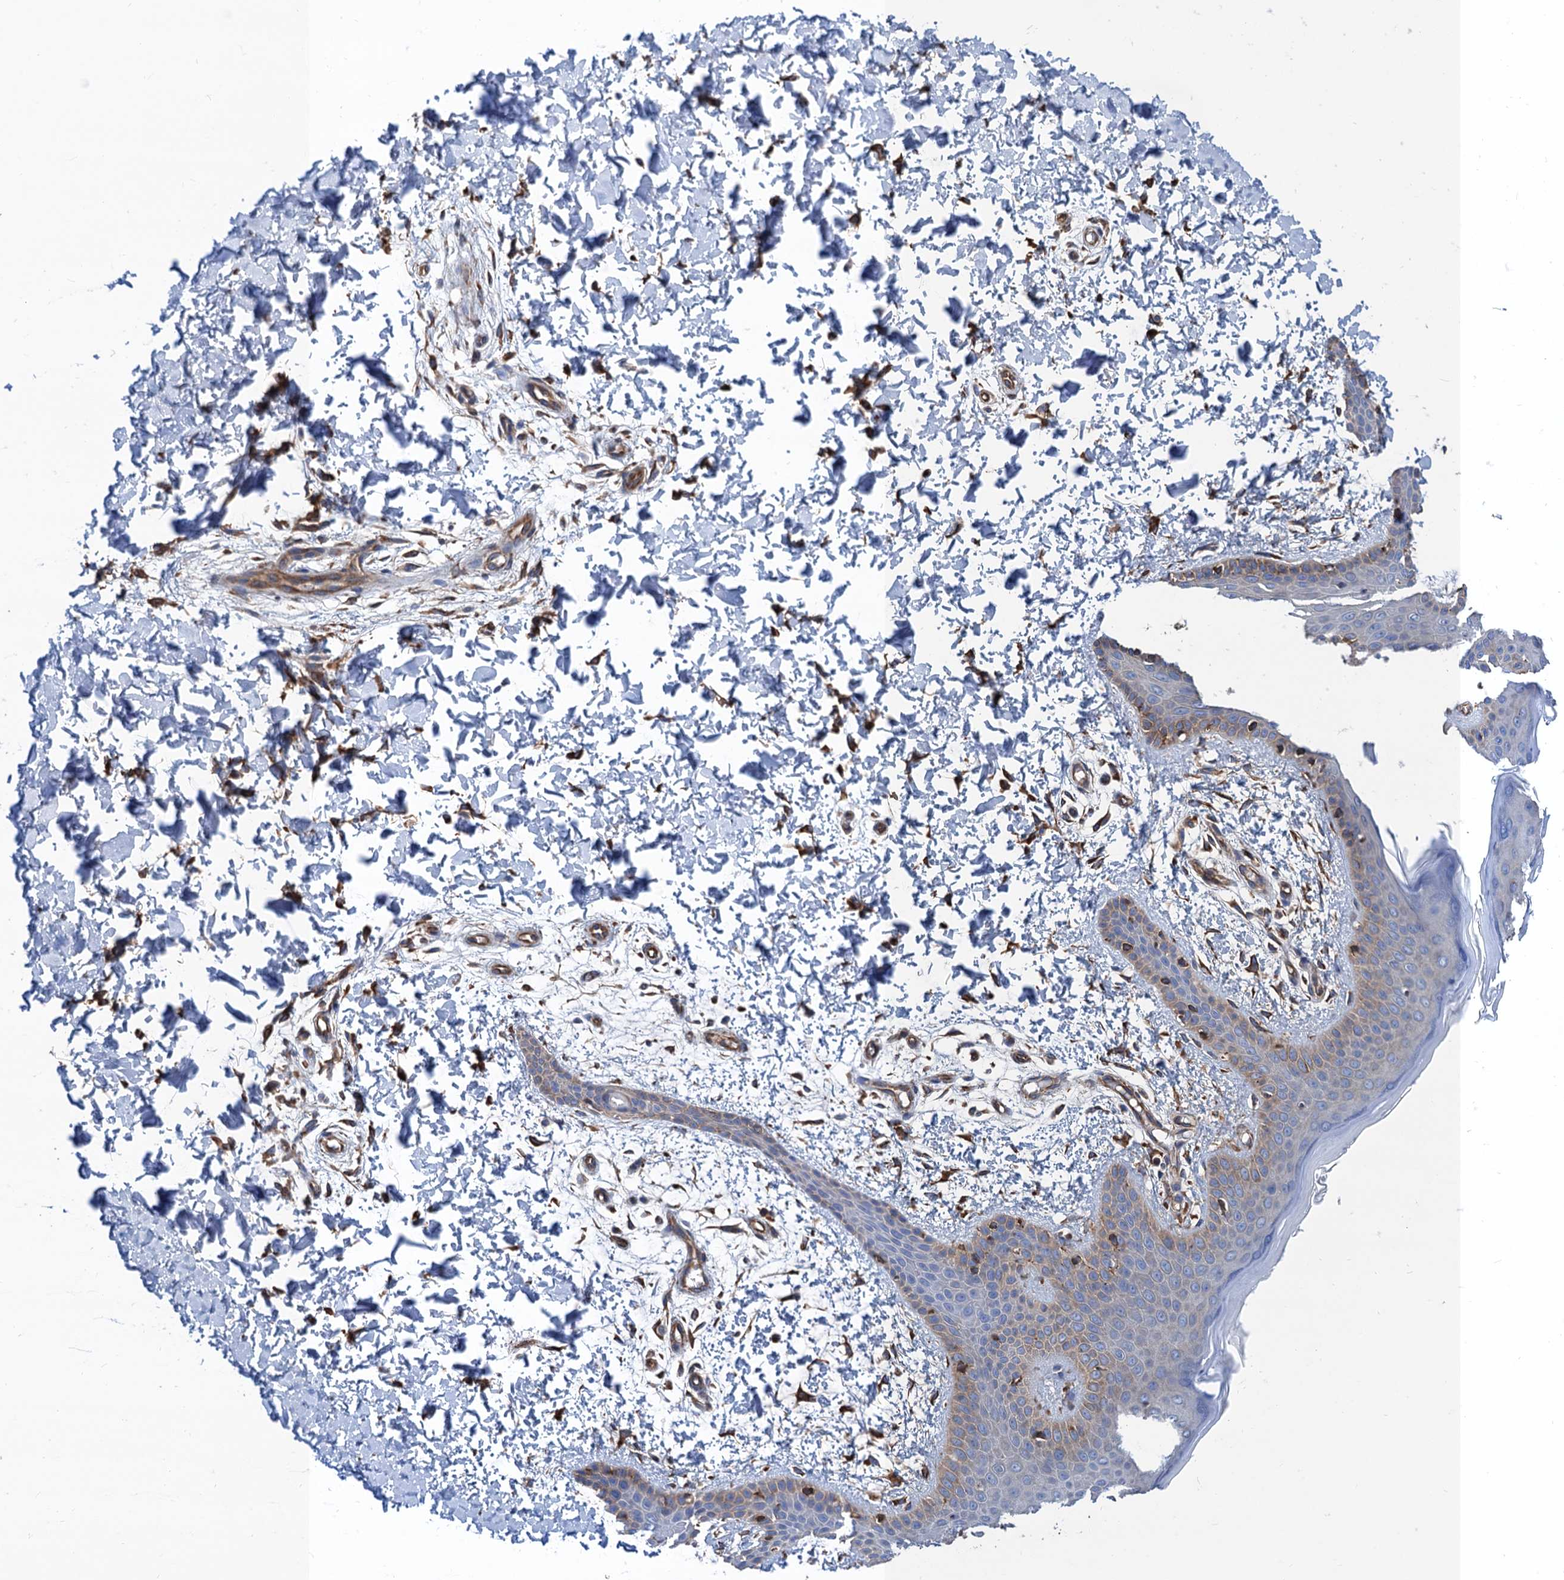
{"staining": {"intensity": "strong", "quantity": ">75%", "location": "cytoplasmic/membranous"}, "tissue": "skin", "cell_type": "Fibroblasts", "image_type": "normal", "snomed": [{"axis": "morphology", "description": "Normal tissue, NOS"}, {"axis": "topography", "description": "Skin"}], "caption": "High-magnification brightfield microscopy of benign skin stained with DAB (brown) and counterstained with hematoxylin (blue). fibroblasts exhibit strong cytoplasmic/membranous positivity is seen in about>75% of cells.", "gene": "CNNM1", "patient": {"sex": "male", "age": 36}}